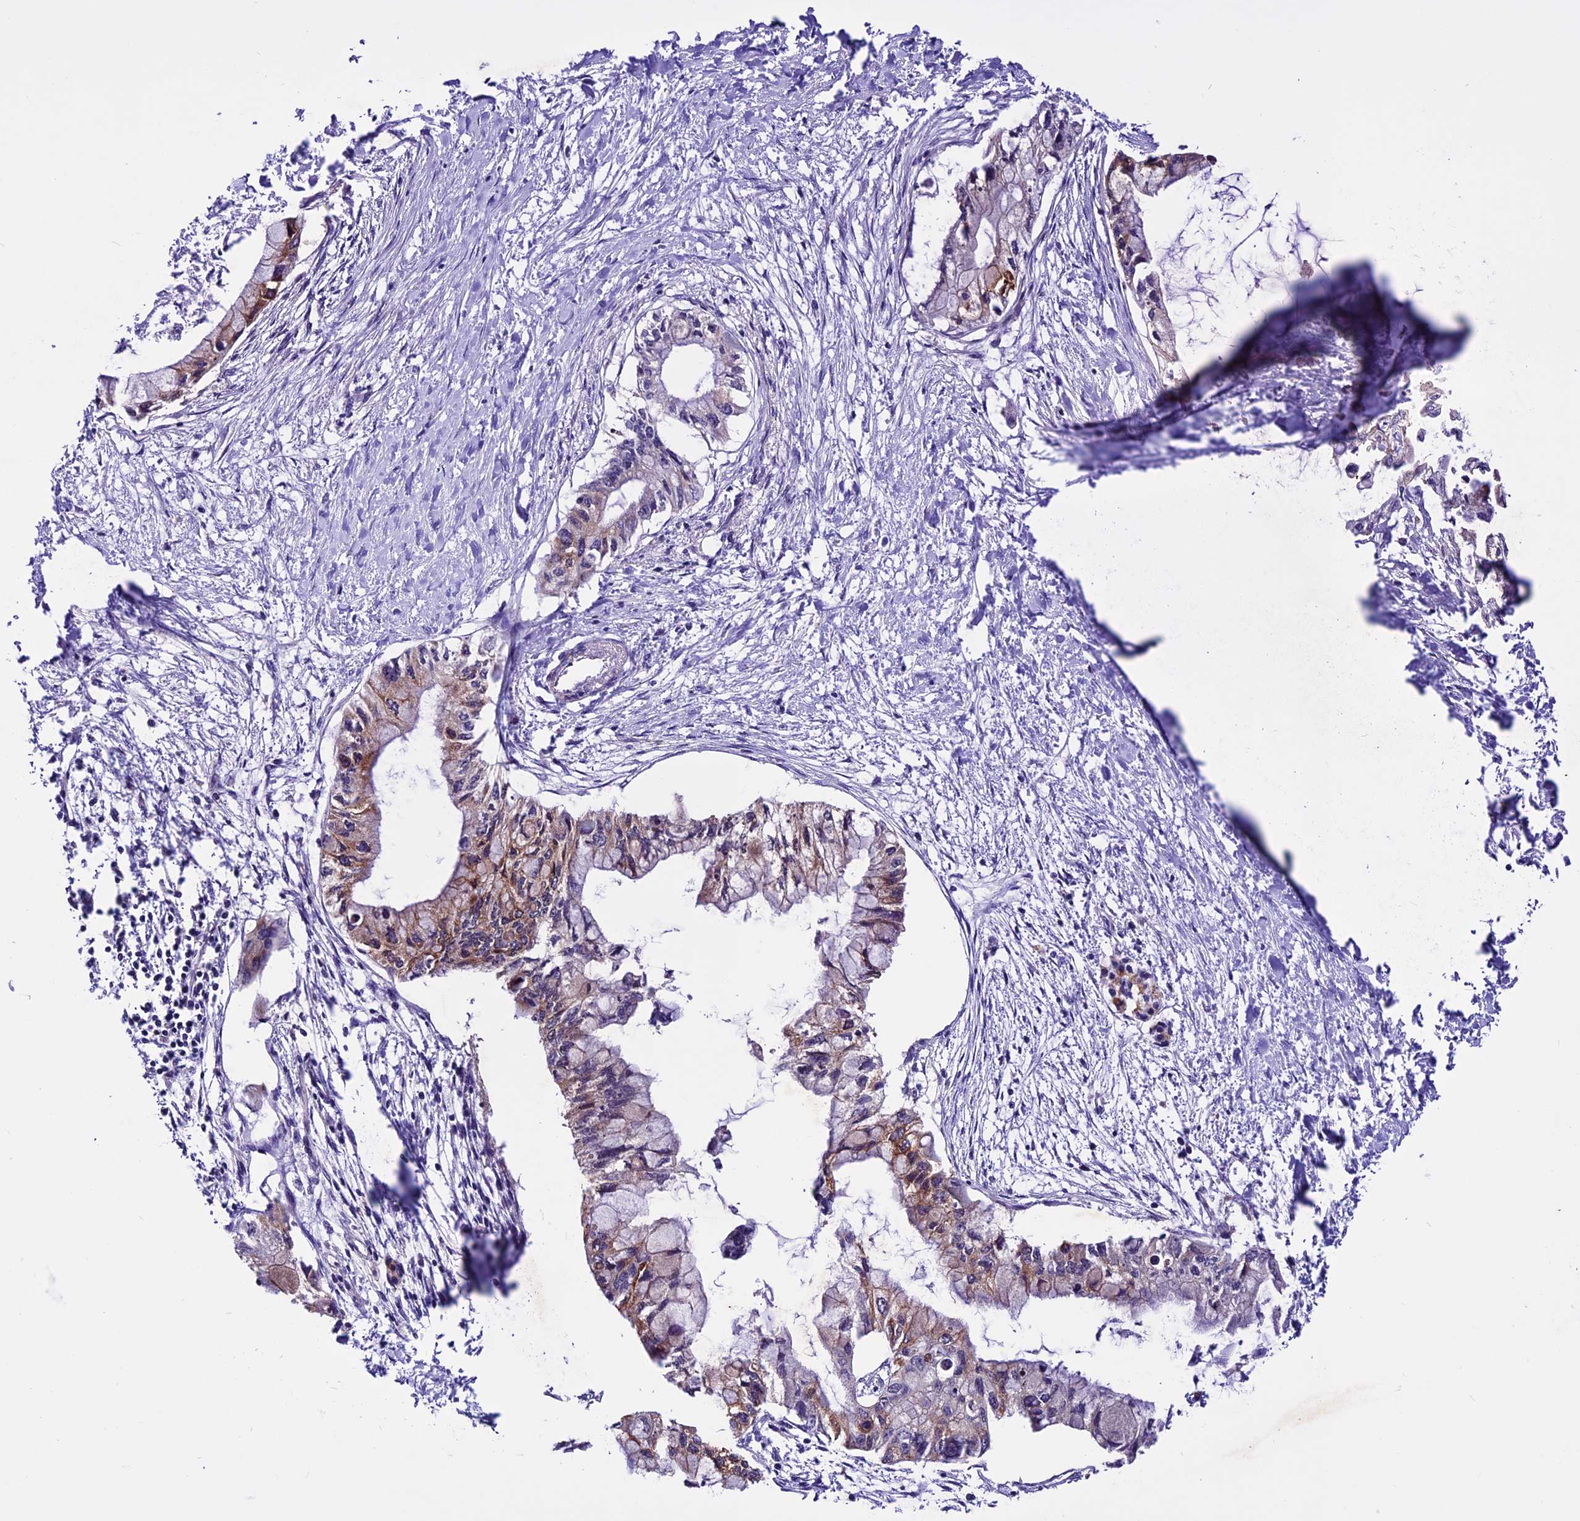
{"staining": {"intensity": "moderate", "quantity": "<25%", "location": "cytoplasmic/membranous"}, "tissue": "pancreatic cancer", "cell_type": "Tumor cells", "image_type": "cancer", "snomed": [{"axis": "morphology", "description": "Adenocarcinoma, NOS"}, {"axis": "topography", "description": "Pancreas"}], "caption": "About <25% of tumor cells in human pancreatic cancer demonstrate moderate cytoplasmic/membranous protein staining as visualized by brown immunohistochemical staining.", "gene": "RINL", "patient": {"sex": "male", "age": 48}}